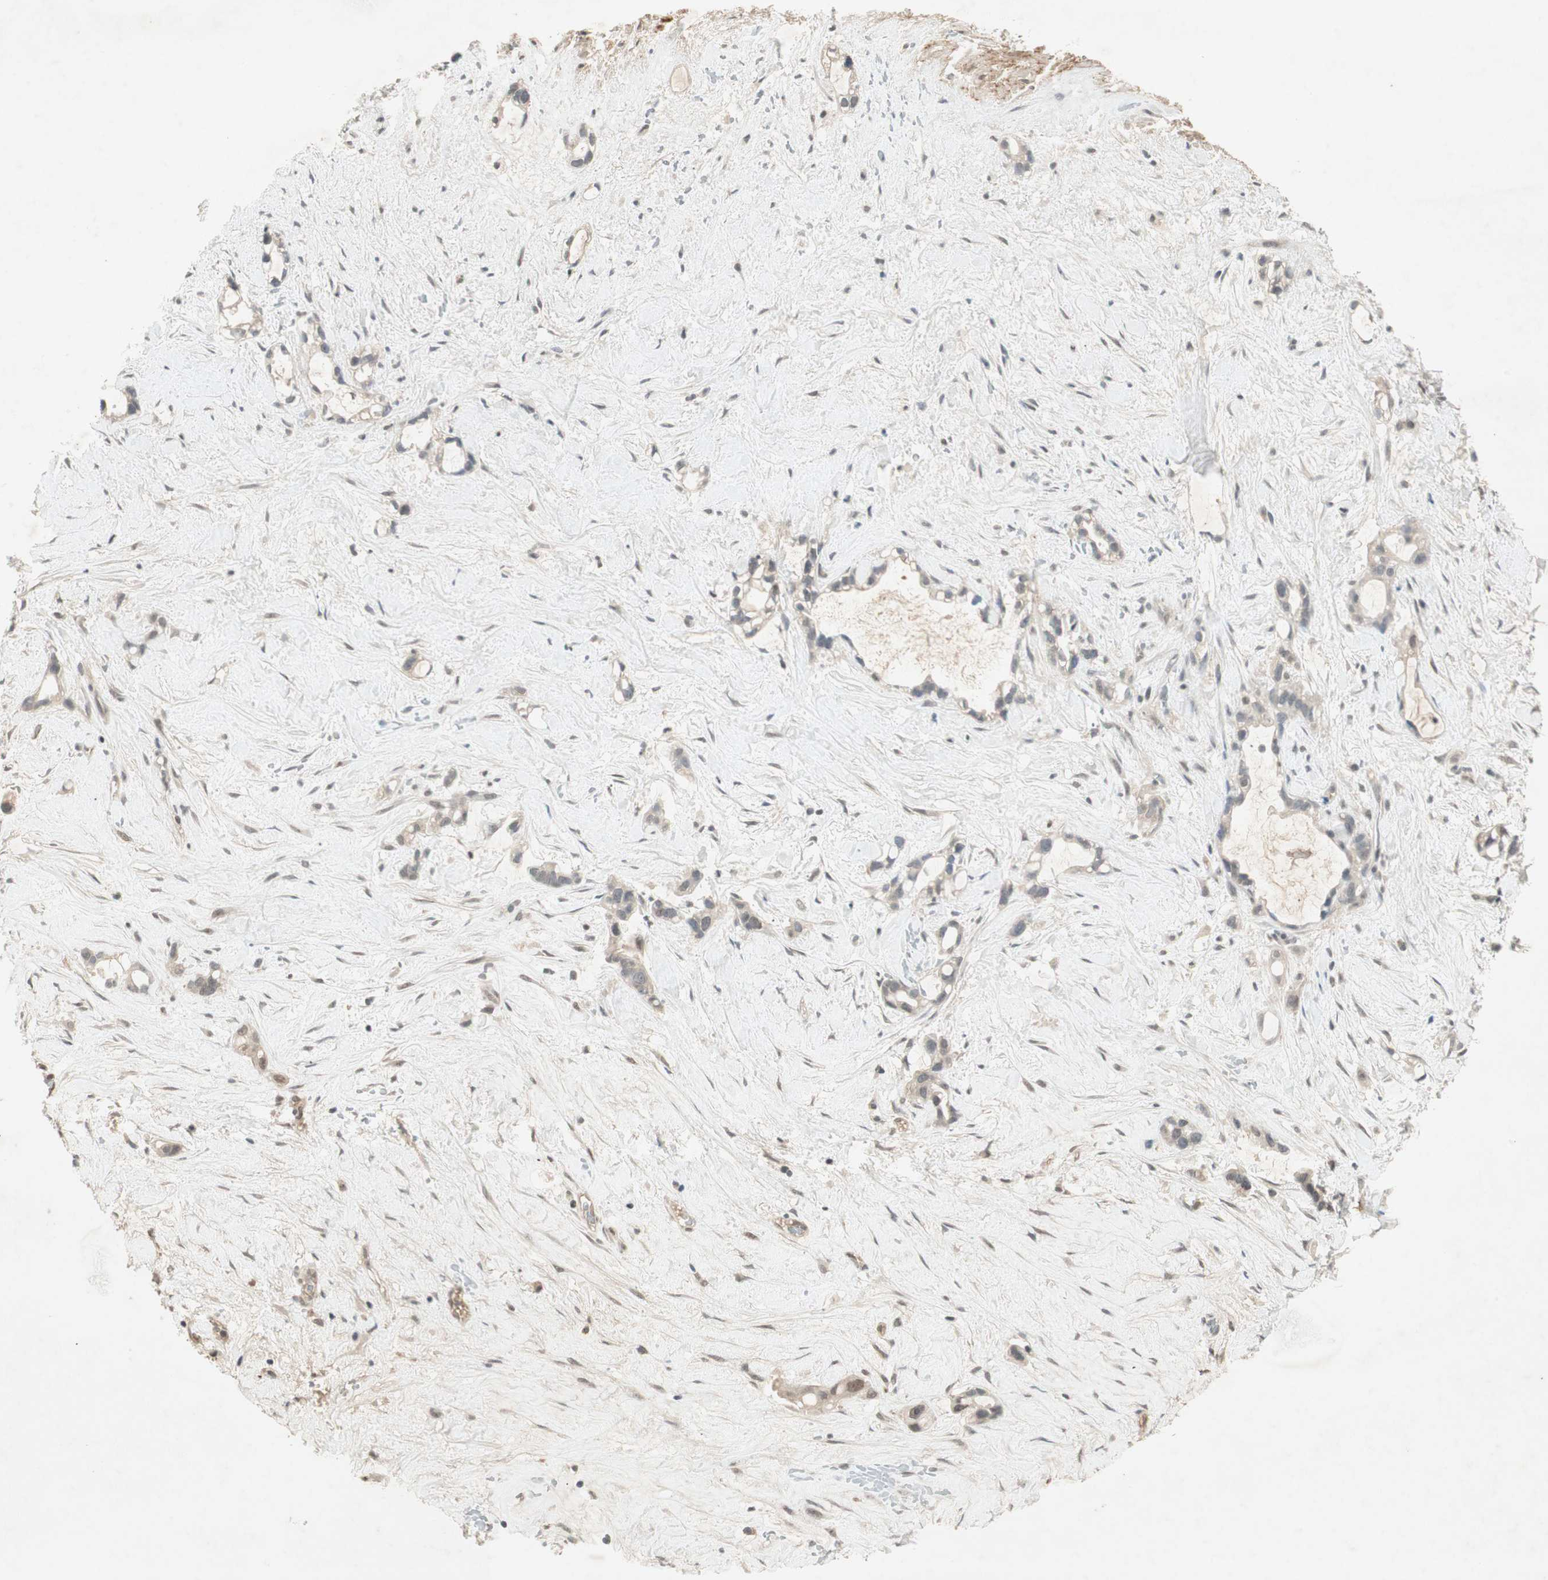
{"staining": {"intensity": "weak", "quantity": "<25%", "location": "nuclear"}, "tissue": "liver cancer", "cell_type": "Tumor cells", "image_type": "cancer", "snomed": [{"axis": "morphology", "description": "Cholangiocarcinoma"}, {"axis": "topography", "description": "Liver"}], "caption": "IHC image of cholangiocarcinoma (liver) stained for a protein (brown), which shows no expression in tumor cells.", "gene": "RNGTT", "patient": {"sex": "female", "age": 65}}